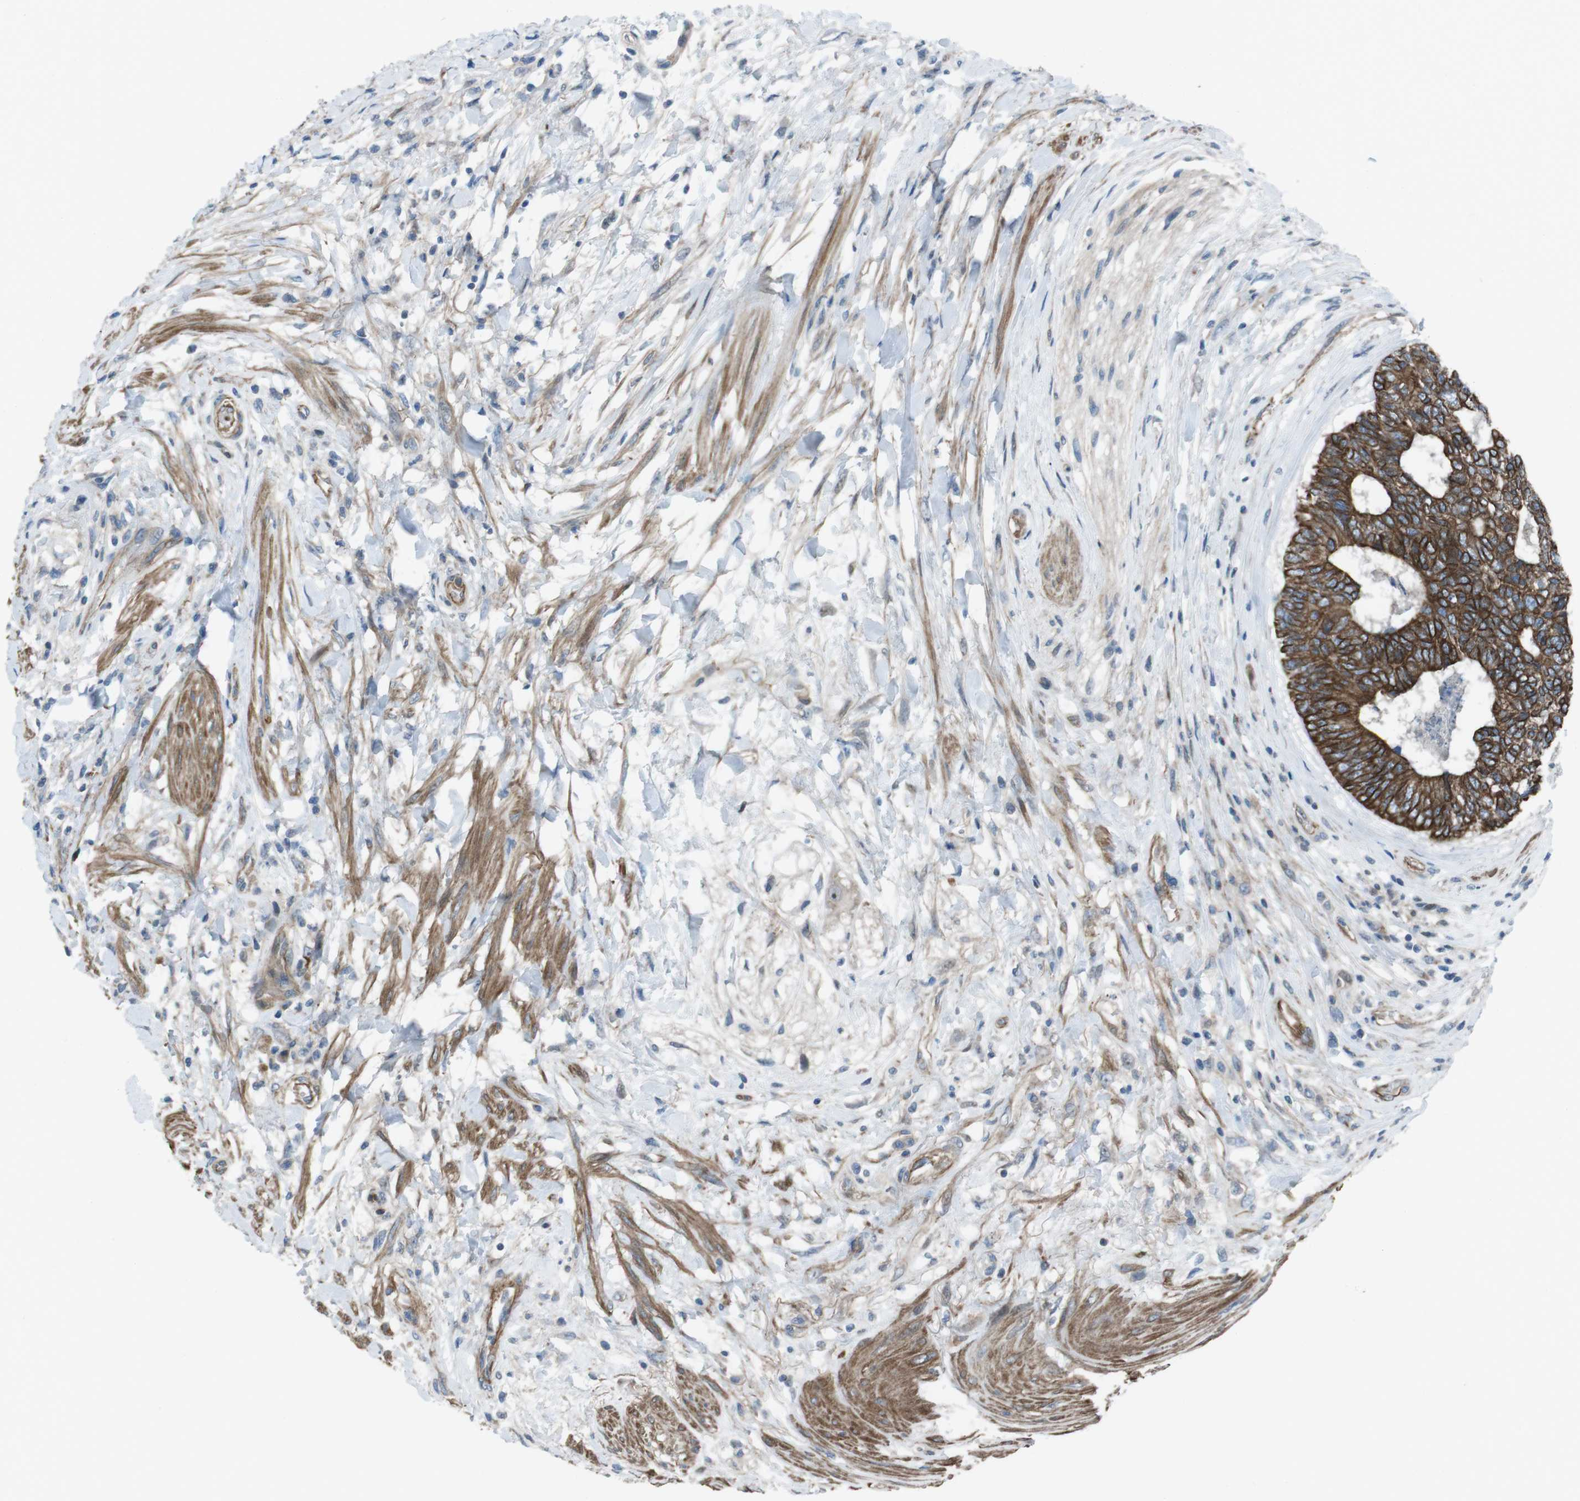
{"staining": {"intensity": "strong", "quantity": ">75%", "location": "cytoplasmic/membranous"}, "tissue": "colorectal cancer", "cell_type": "Tumor cells", "image_type": "cancer", "snomed": [{"axis": "morphology", "description": "Adenocarcinoma, NOS"}, {"axis": "topography", "description": "Rectum"}], "caption": "Colorectal adenocarcinoma was stained to show a protein in brown. There is high levels of strong cytoplasmic/membranous expression in about >75% of tumor cells. The protein is shown in brown color, while the nuclei are stained blue.", "gene": "FAM174B", "patient": {"sex": "male", "age": 51}}